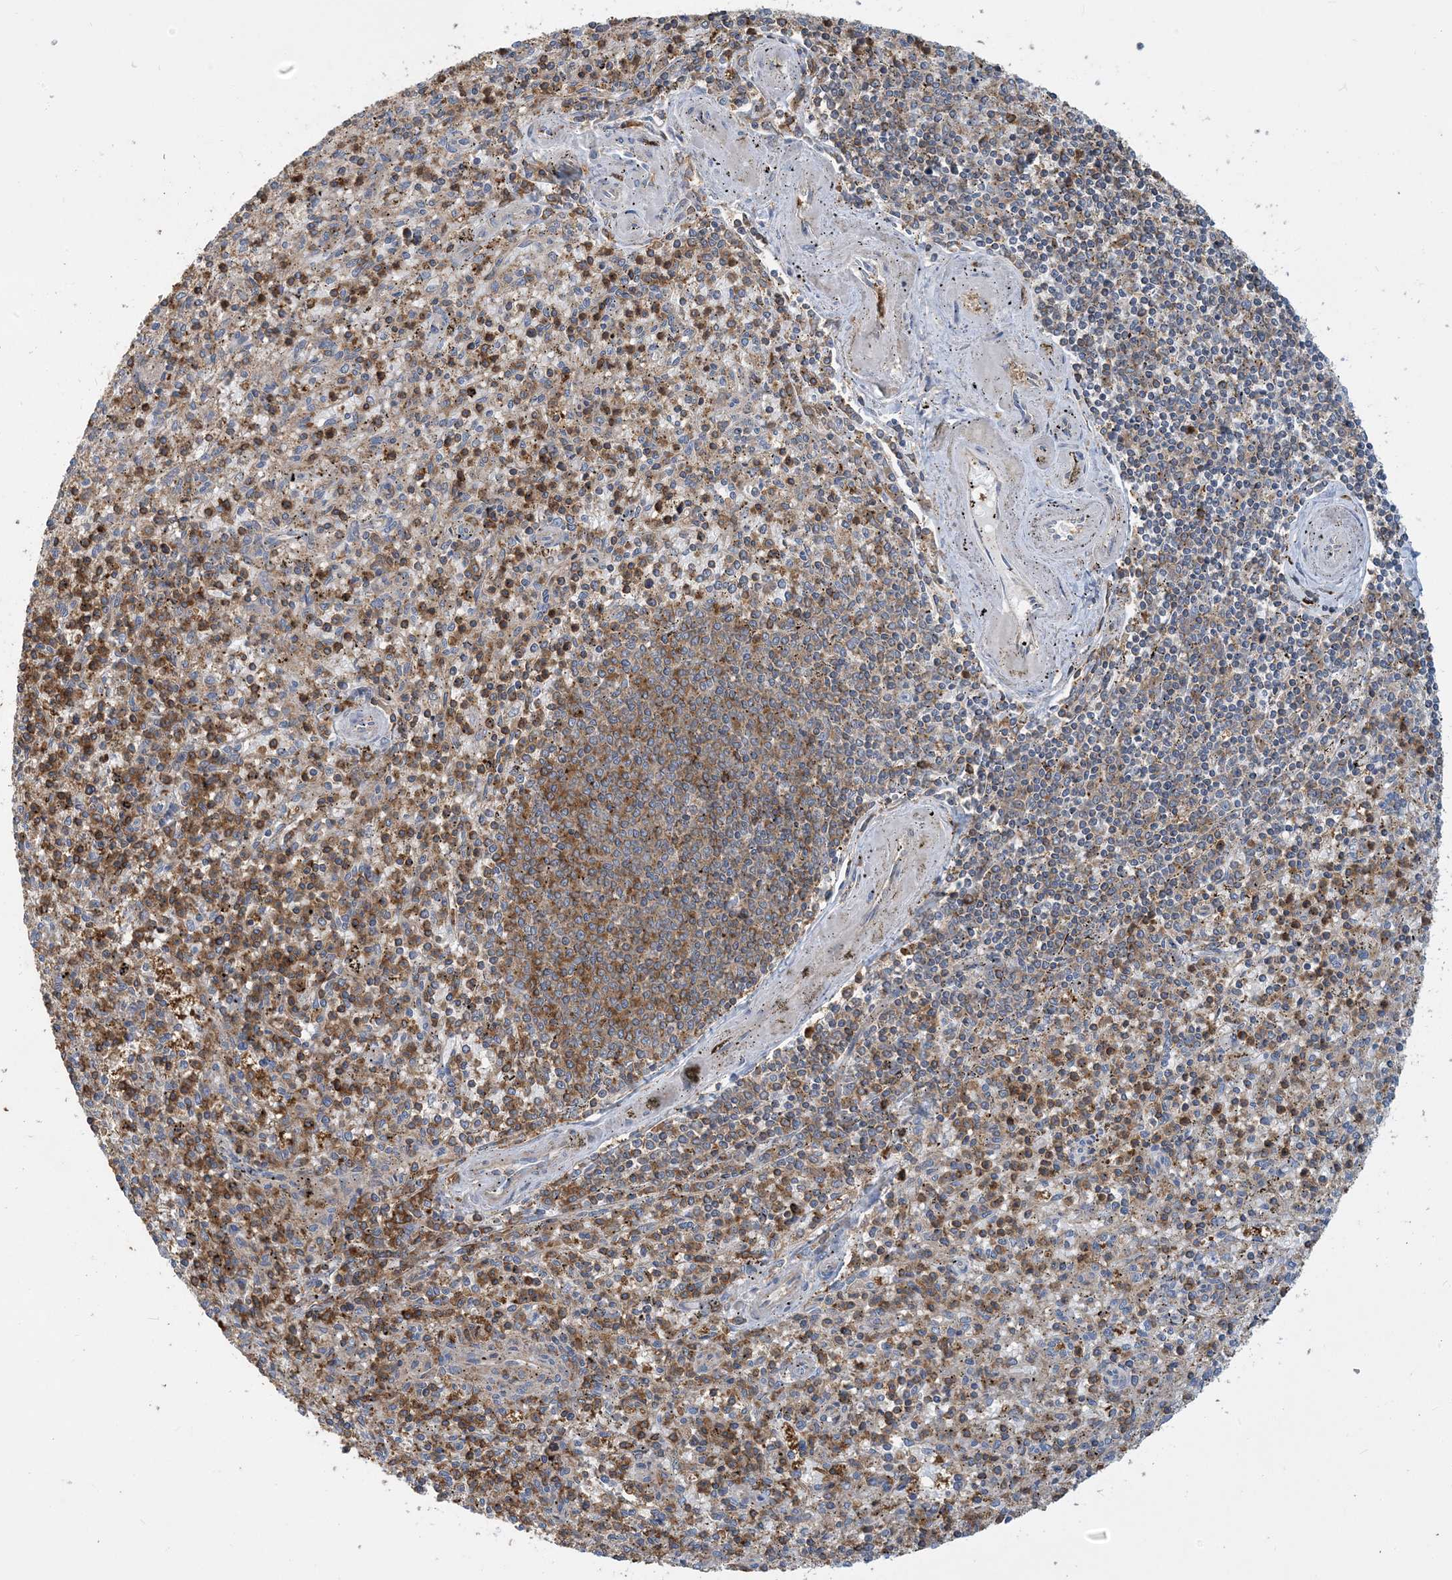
{"staining": {"intensity": "moderate", "quantity": "25%-75%", "location": "cytoplasmic/membranous"}, "tissue": "spleen", "cell_type": "Cells in red pulp", "image_type": "normal", "snomed": [{"axis": "morphology", "description": "Normal tissue, NOS"}, {"axis": "topography", "description": "Spleen"}], "caption": "Brown immunohistochemical staining in unremarkable human spleen exhibits moderate cytoplasmic/membranous staining in about 25%-75% of cells in red pulp.", "gene": "SFMBT2", "patient": {"sex": "male", "age": 72}}